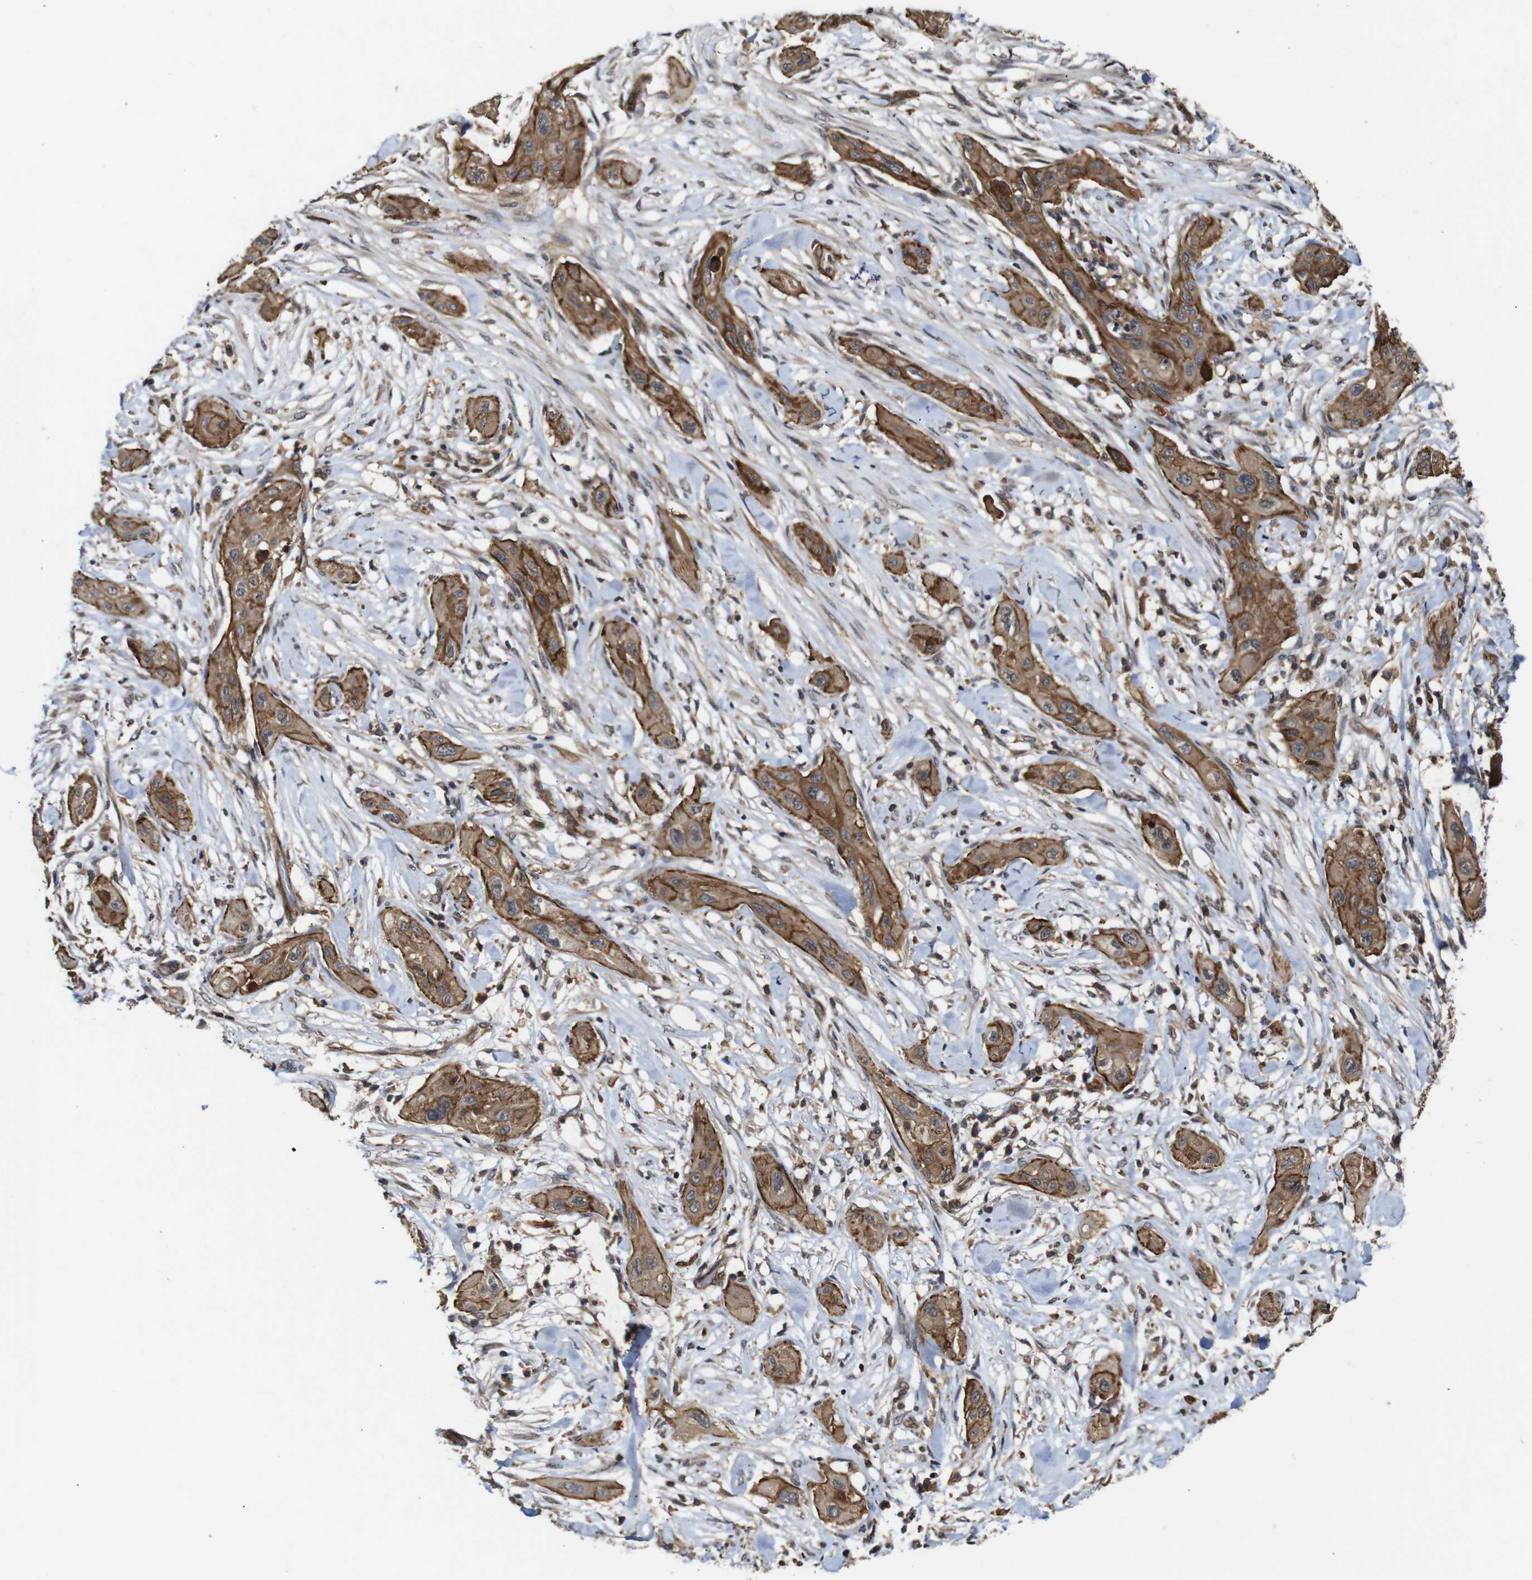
{"staining": {"intensity": "moderate", "quantity": ">75%", "location": "cytoplasmic/membranous"}, "tissue": "lung cancer", "cell_type": "Tumor cells", "image_type": "cancer", "snomed": [{"axis": "morphology", "description": "Squamous cell carcinoma, NOS"}, {"axis": "topography", "description": "Lung"}], "caption": "Protein expression analysis of lung squamous cell carcinoma shows moderate cytoplasmic/membranous staining in approximately >75% of tumor cells. Nuclei are stained in blue.", "gene": "NANOS1", "patient": {"sex": "female", "age": 47}}